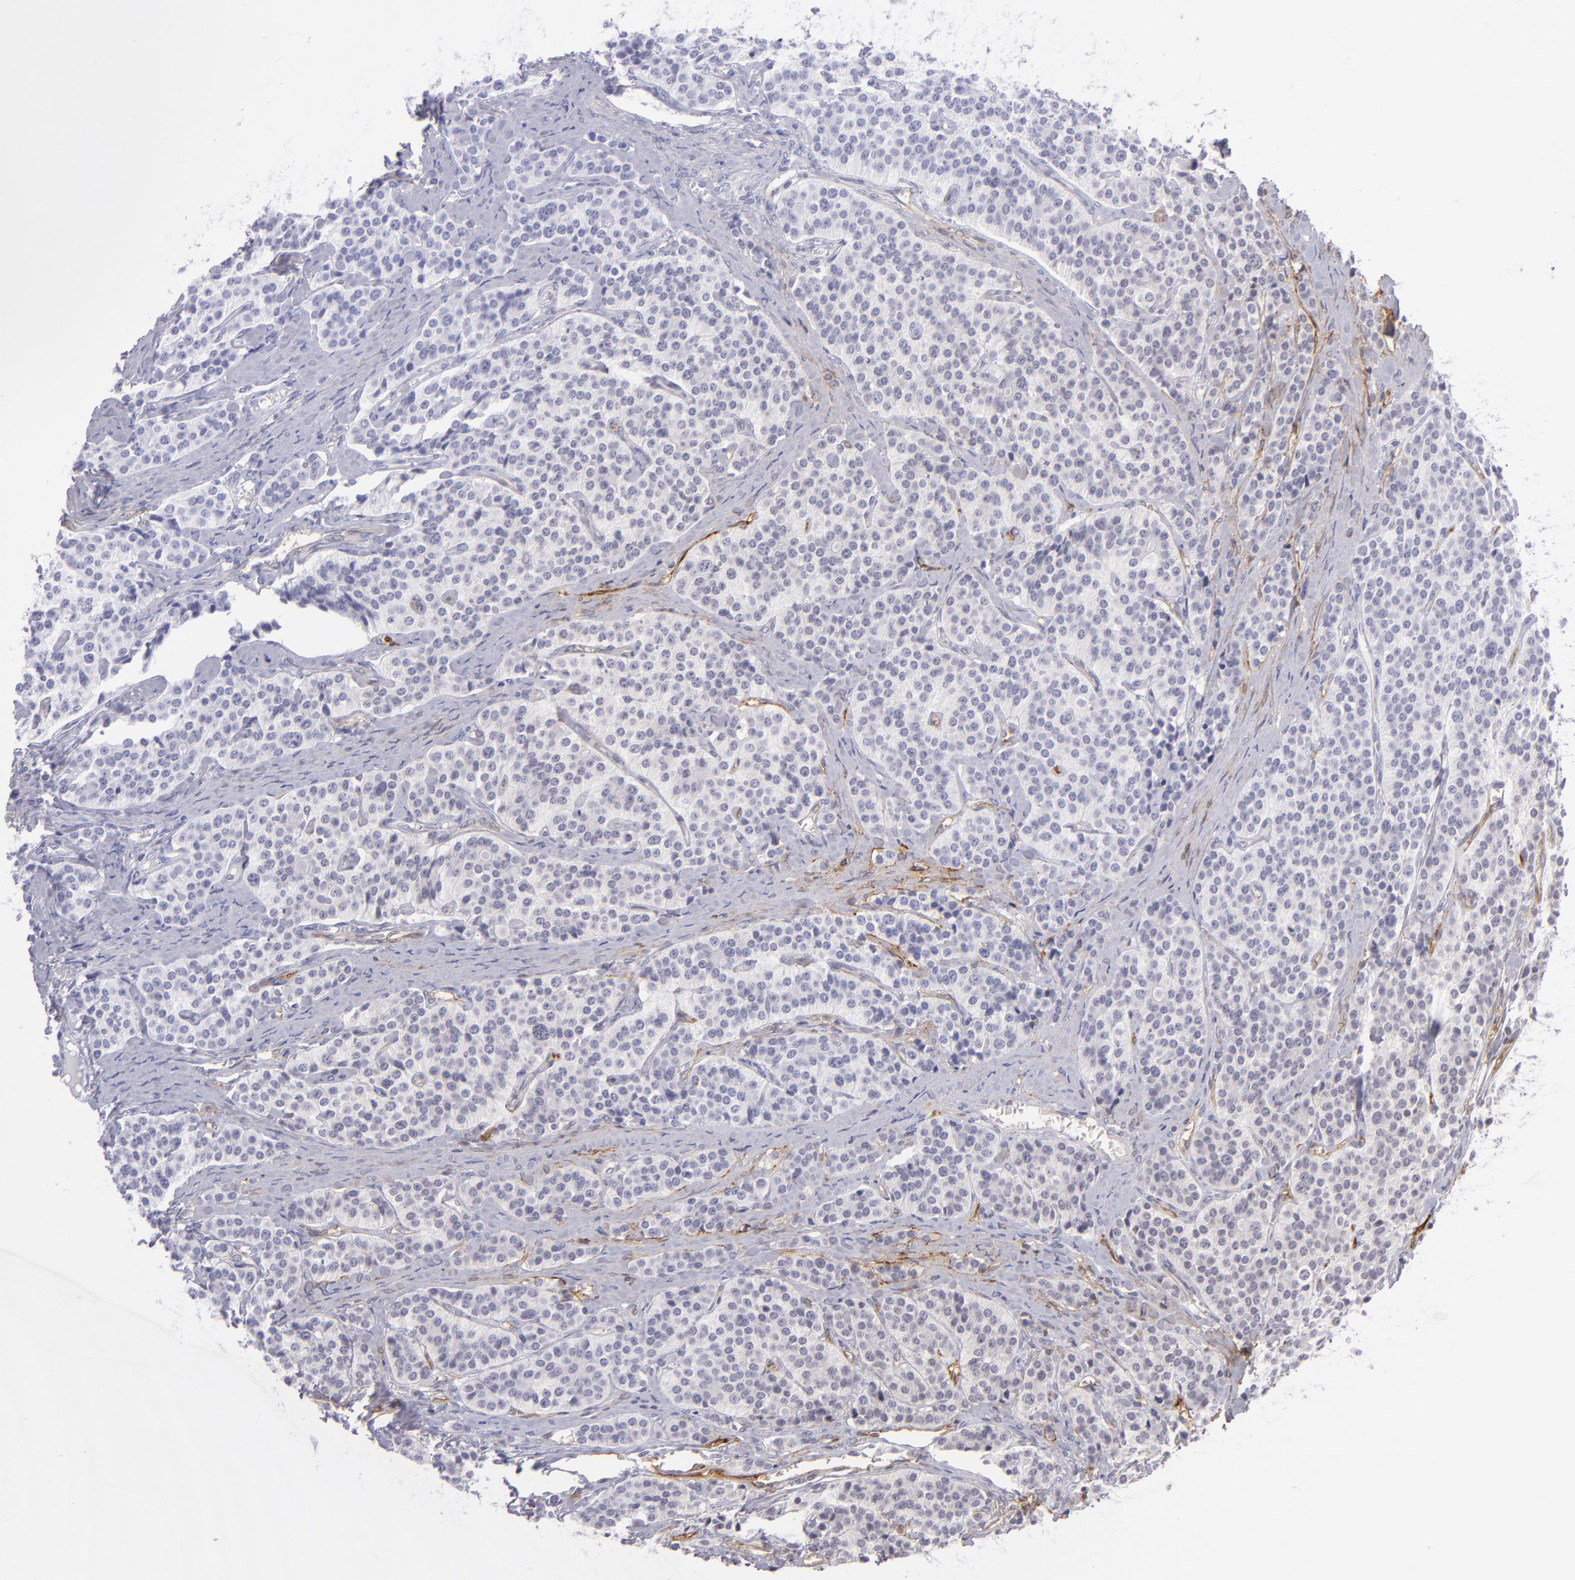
{"staining": {"intensity": "negative", "quantity": "none", "location": "none"}, "tissue": "carcinoid", "cell_type": "Tumor cells", "image_type": "cancer", "snomed": [{"axis": "morphology", "description": "Carcinoid, malignant, NOS"}, {"axis": "topography", "description": "Small intestine"}], "caption": "Immunohistochemistry (IHC) histopathology image of human malignant carcinoid stained for a protein (brown), which shows no staining in tumor cells. (Immunohistochemistry (IHC), brightfield microscopy, high magnification).", "gene": "THBD", "patient": {"sex": "male", "age": 63}}